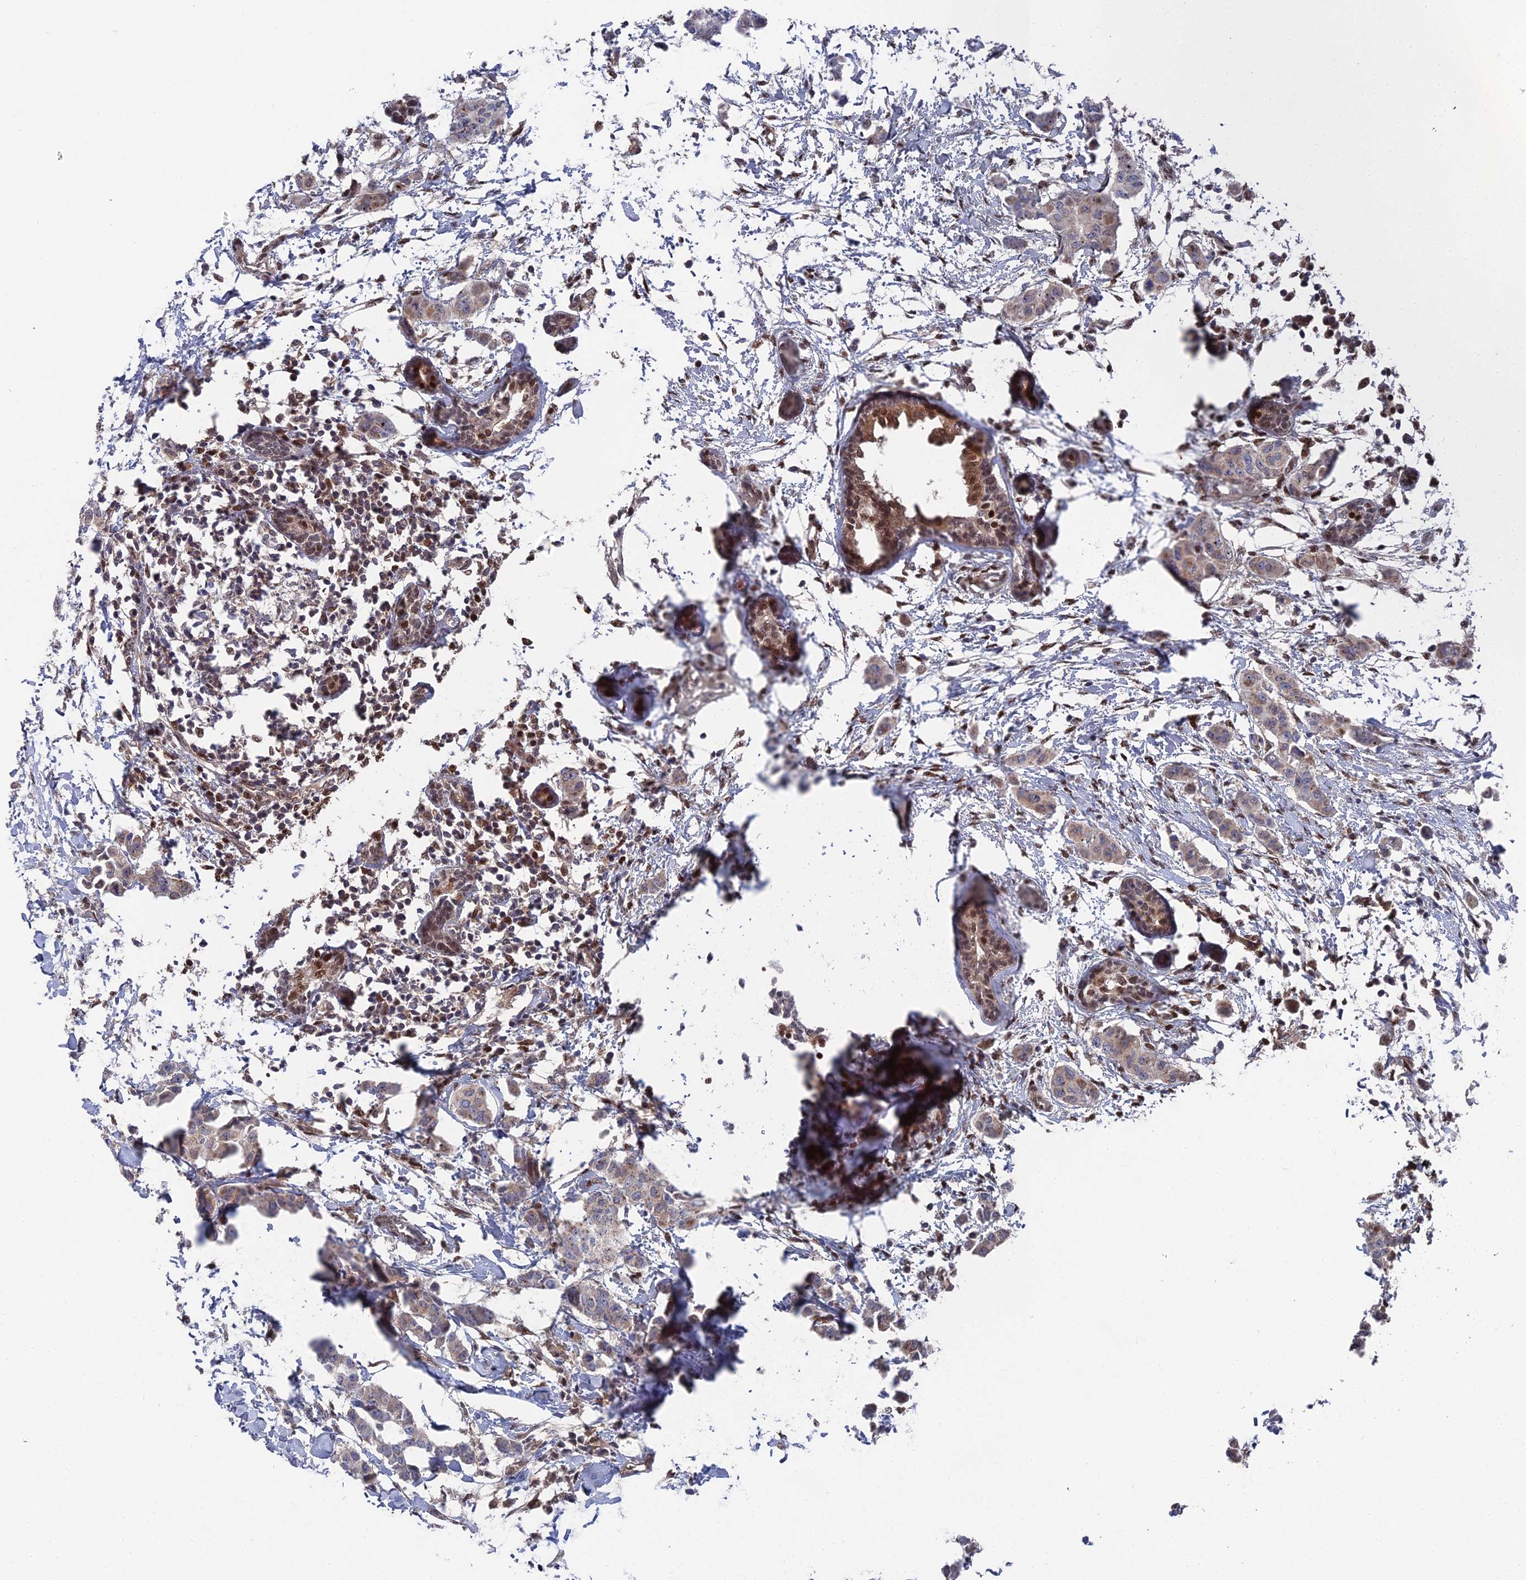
{"staining": {"intensity": "moderate", "quantity": "25%-75%", "location": "cytoplasmic/membranous,nuclear"}, "tissue": "breast cancer", "cell_type": "Tumor cells", "image_type": "cancer", "snomed": [{"axis": "morphology", "description": "Duct carcinoma"}, {"axis": "topography", "description": "Breast"}], "caption": "A high-resolution histopathology image shows IHC staining of breast invasive ductal carcinoma, which shows moderate cytoplasmic/membranous and nuclear staining in approximately 25%-75% of tumor cells.", "gene": "UNC5D", "patient": {"sex": "female", "age": 40}}